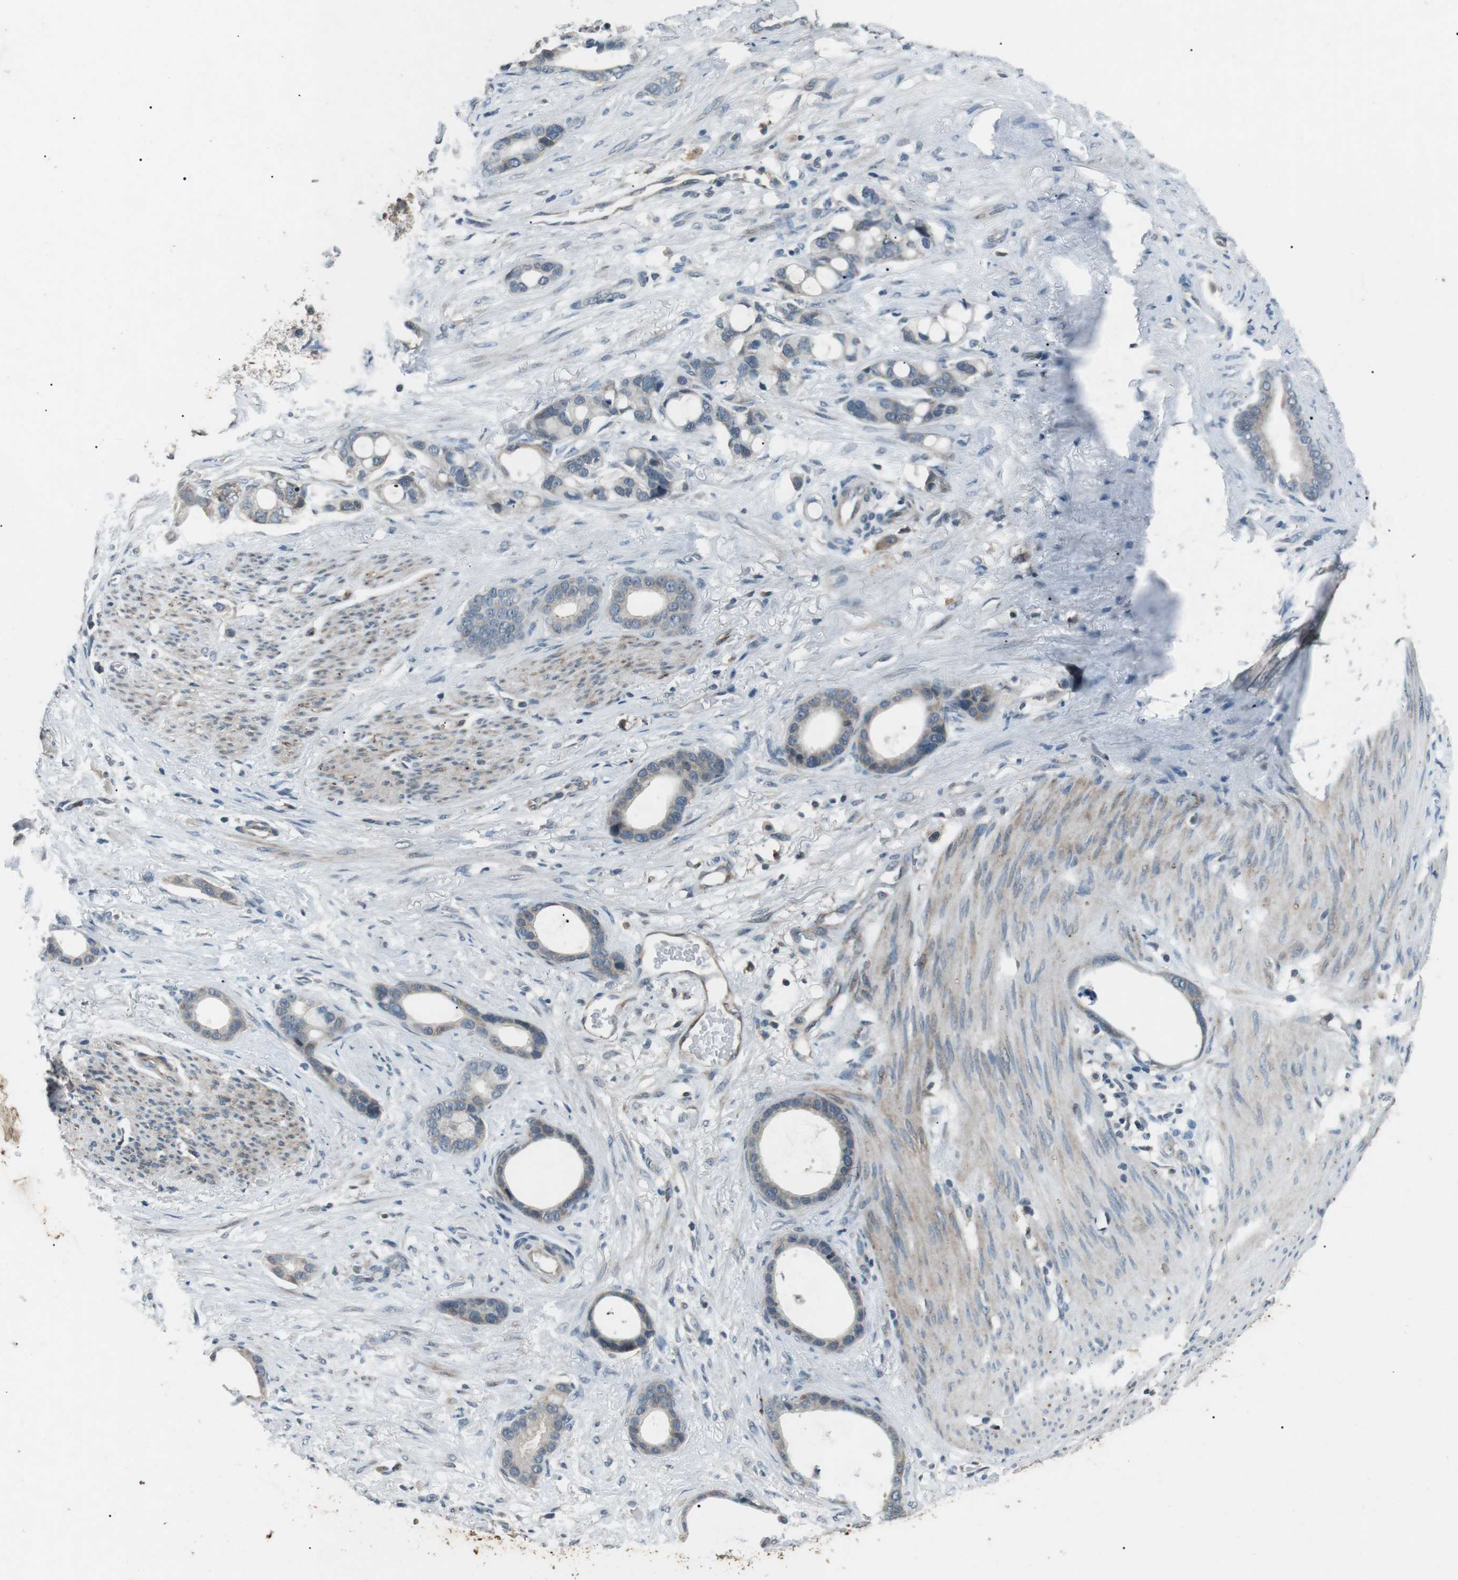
{"staining": {"intensity": "negative", "quantity": "none", "location": "none"}, "tissue": "stomach cancer", "cell_type": "Tumor cells", "image_type": "cancer", "snomed": [{"axis": "morphology", "description": "Adenocarcinoma, NOS"}, {"axis": "topography", "description": "Stomach"}], "caption": "This micrograph is of stomach cancer (adenocarcinoma) stained with immunohistochemistry (IHC) to label a protein in brown with the nuclei are counter-stained blue. There is no staining in tumor cells. Brightfield microscopy of immunohistochemistry (IHC) stained with DAB (brown) and hematoxylin (blue), captured at high magnification.", "gene": "NEK7", "patient": {"sex": "female", "age": 75}}